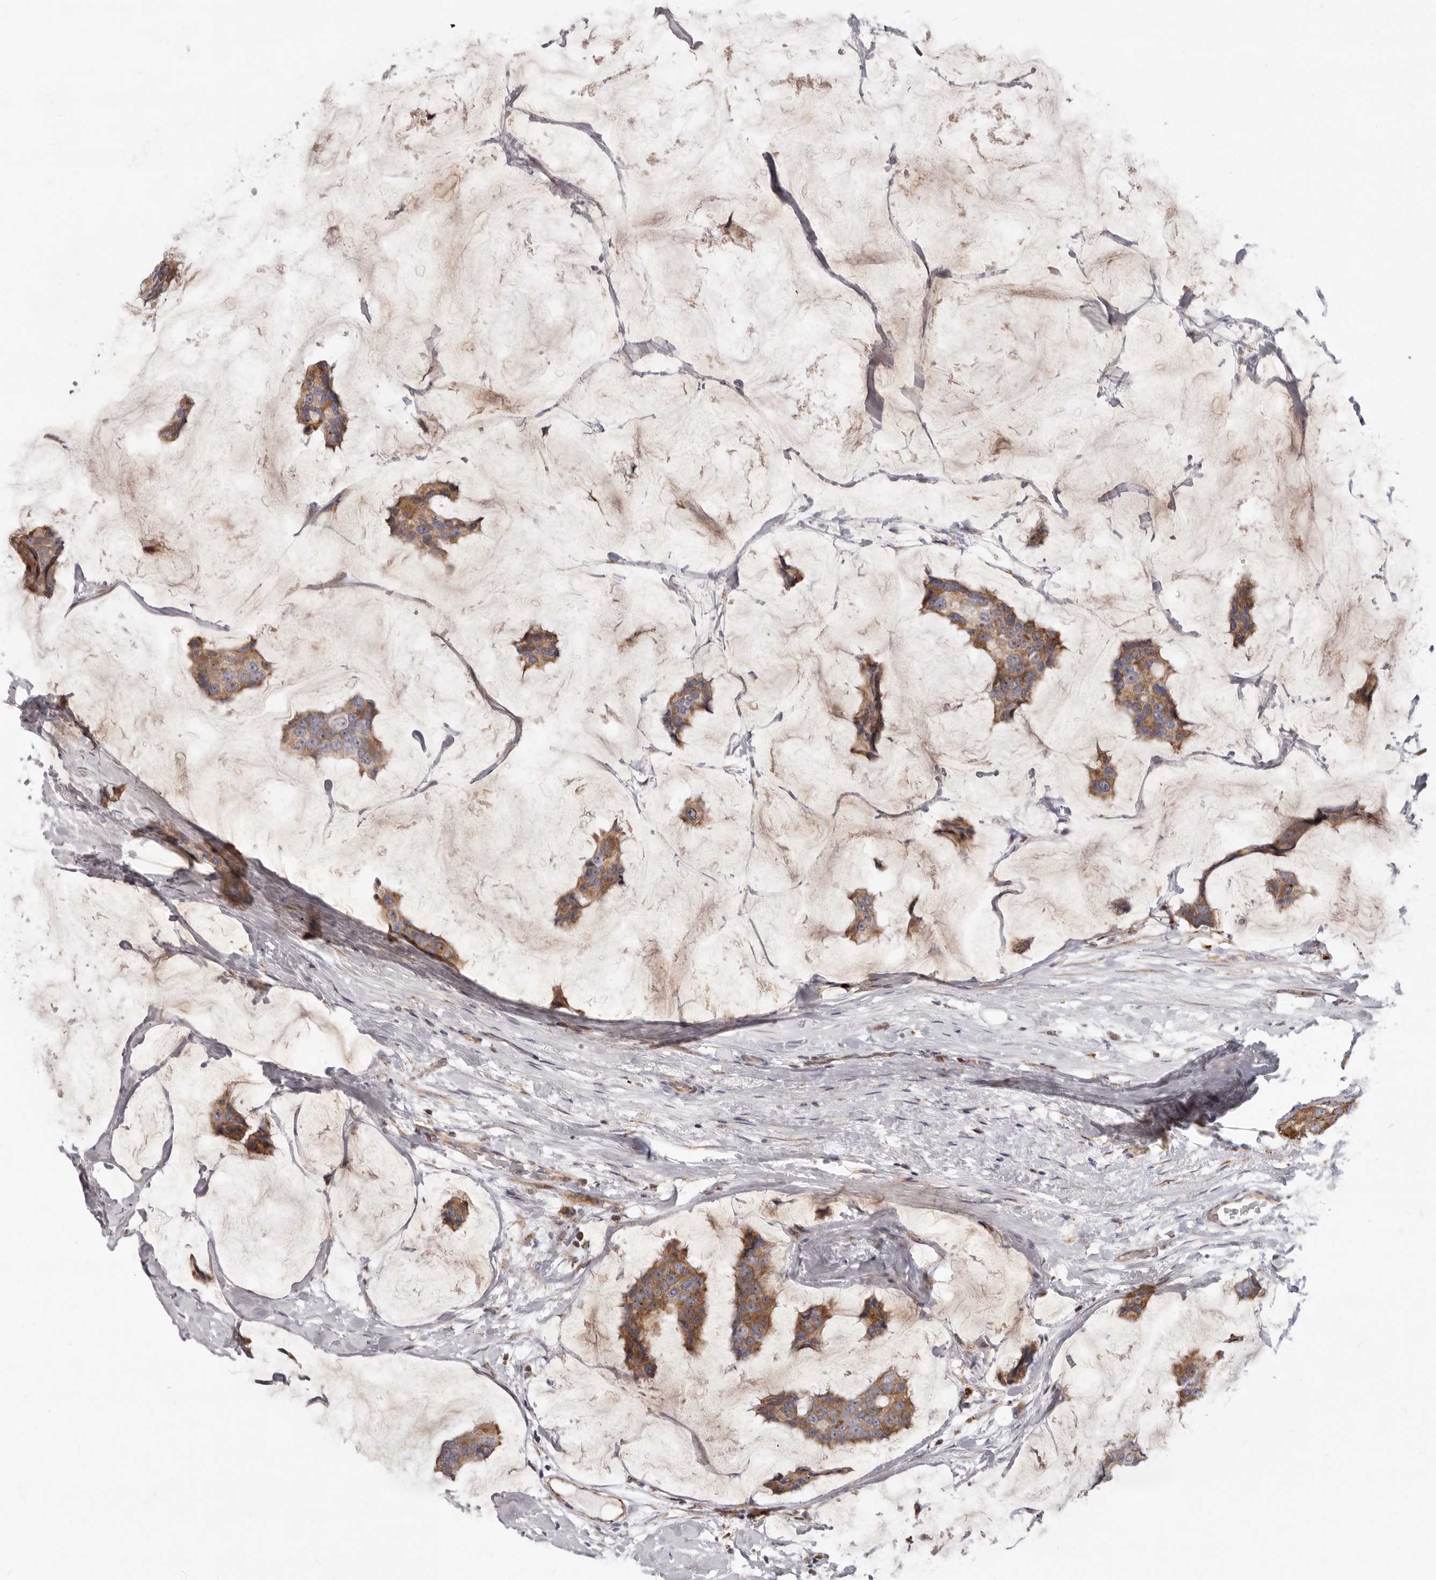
{"staining": {"intensity": "moderate", "quantity": ">75%", "location": "cytoplasmic/membranous"}, "tissue": "breast cancer", "cell_type": "Tumor cells", "image_type": "cancer", "snomed": [{"axis": "morphology", "description": "Normal tissue, NOS"}, {"axis": "morphology", "description": "Duct carcinoma"}, {"axis": "topography", "description": "Breast"}], "caption": "DAB immunohistochemical staining of human breast cancer (infiltrating ductal carcinoma) shows moderate cytoplasmic/membranous protein staining in about >75% of tumor cells.", "gene": "TOR3A", "patient": {"sex": "female", "age": 50}}